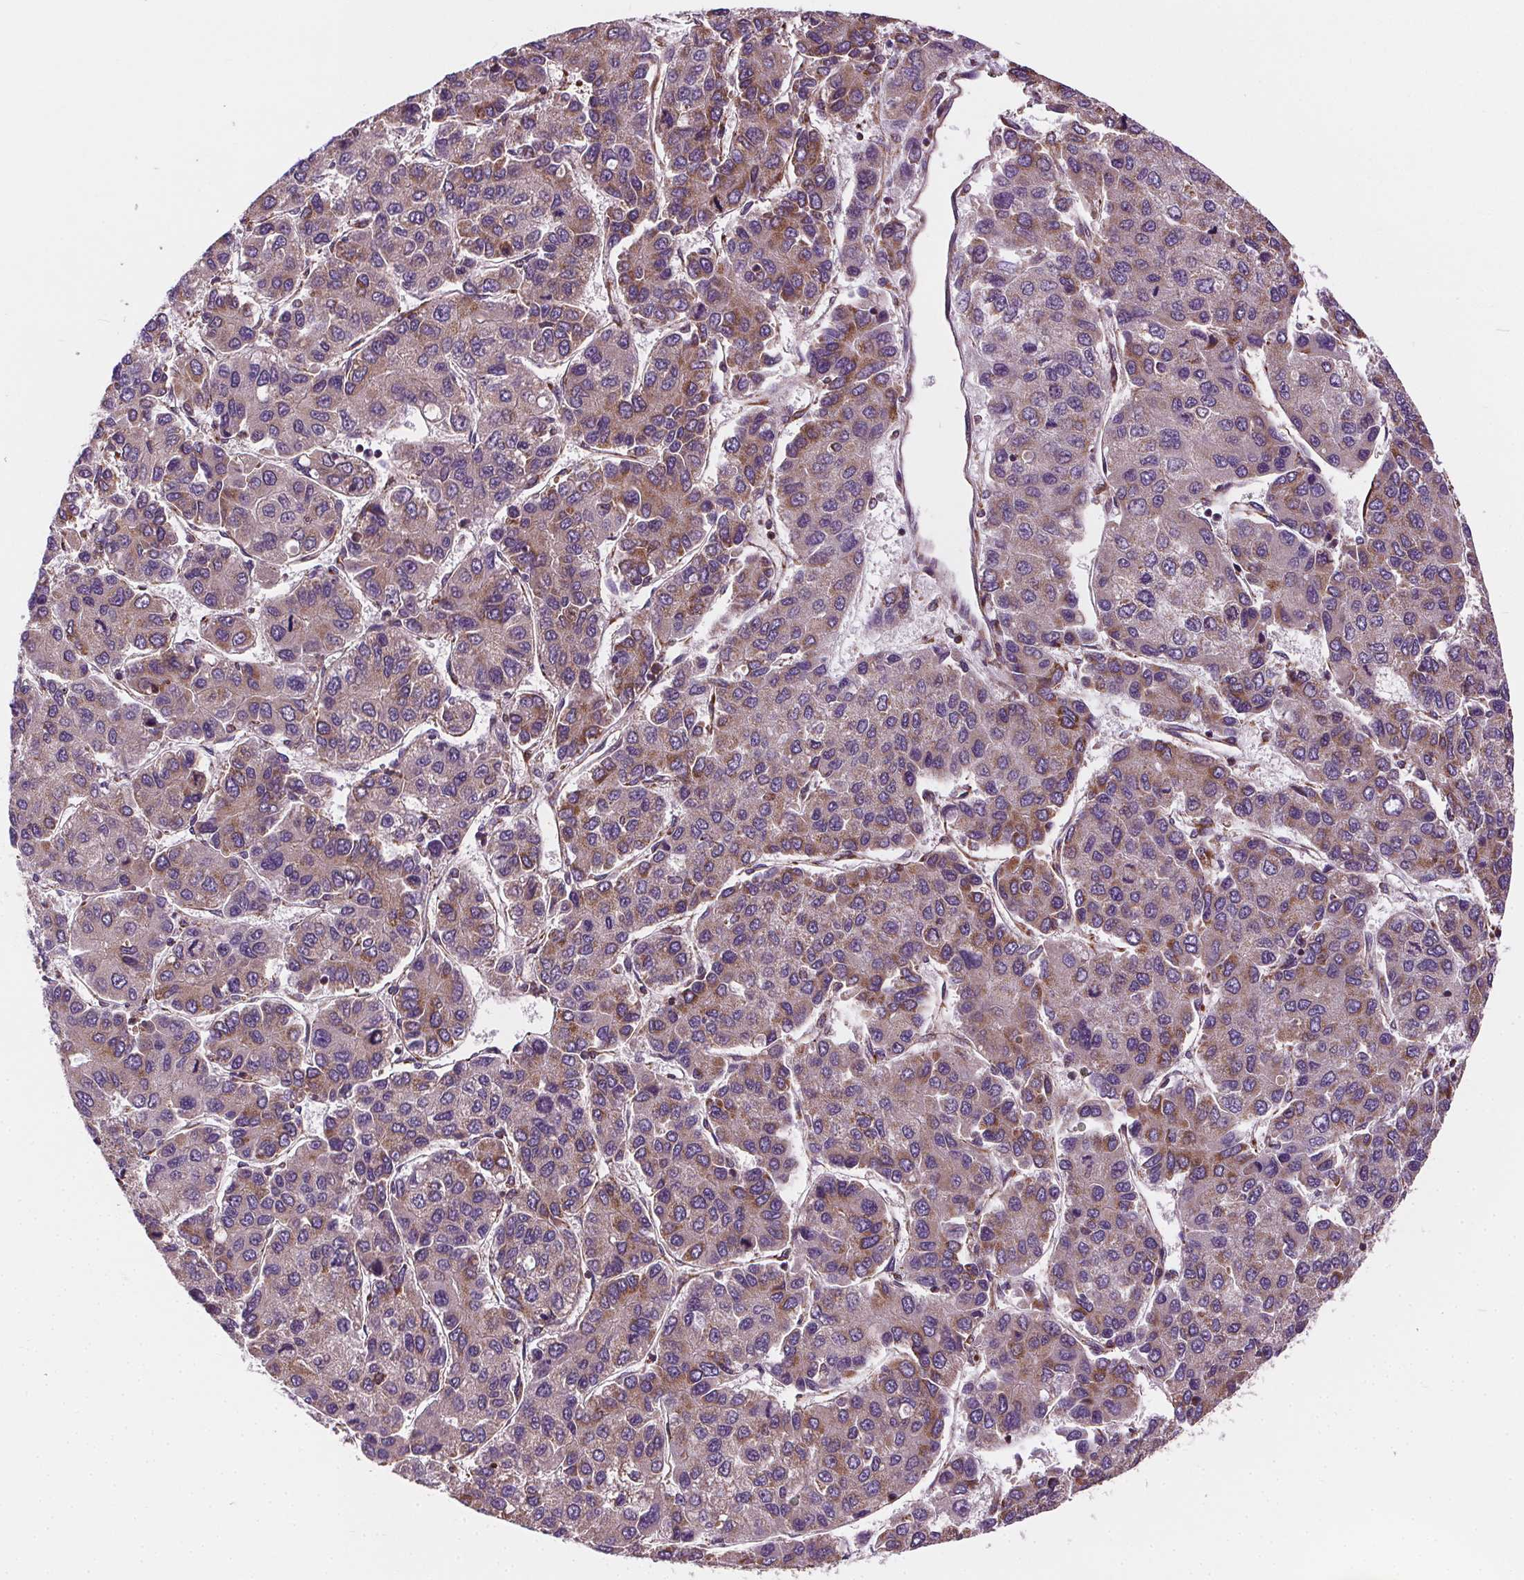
{"staining": {"intensity": "moderate", "quantity": "<25%", "location": "cytoplasmic/membranous"}, "tissue": "liver cancer", "cell_type": "Tumor cells", "image_type": "cancer", "snomed": [{"axis": "morphology", "description": "Carcinoma, Hepatocellular, NOS"}, {"axis": "topography", "description": "Liver"}], "caption": "Immunohistochemistry (IHC) (DAB (3,3'-diaminobenzidine)) staining of human hepatocellular carcinoma (liver) shows moderate cytoplasmic/membranous protein positivity in approximately <25% of tumor cells.", "gene": "GOLT1B", "patient": {"sex": "female", "age": 66}}